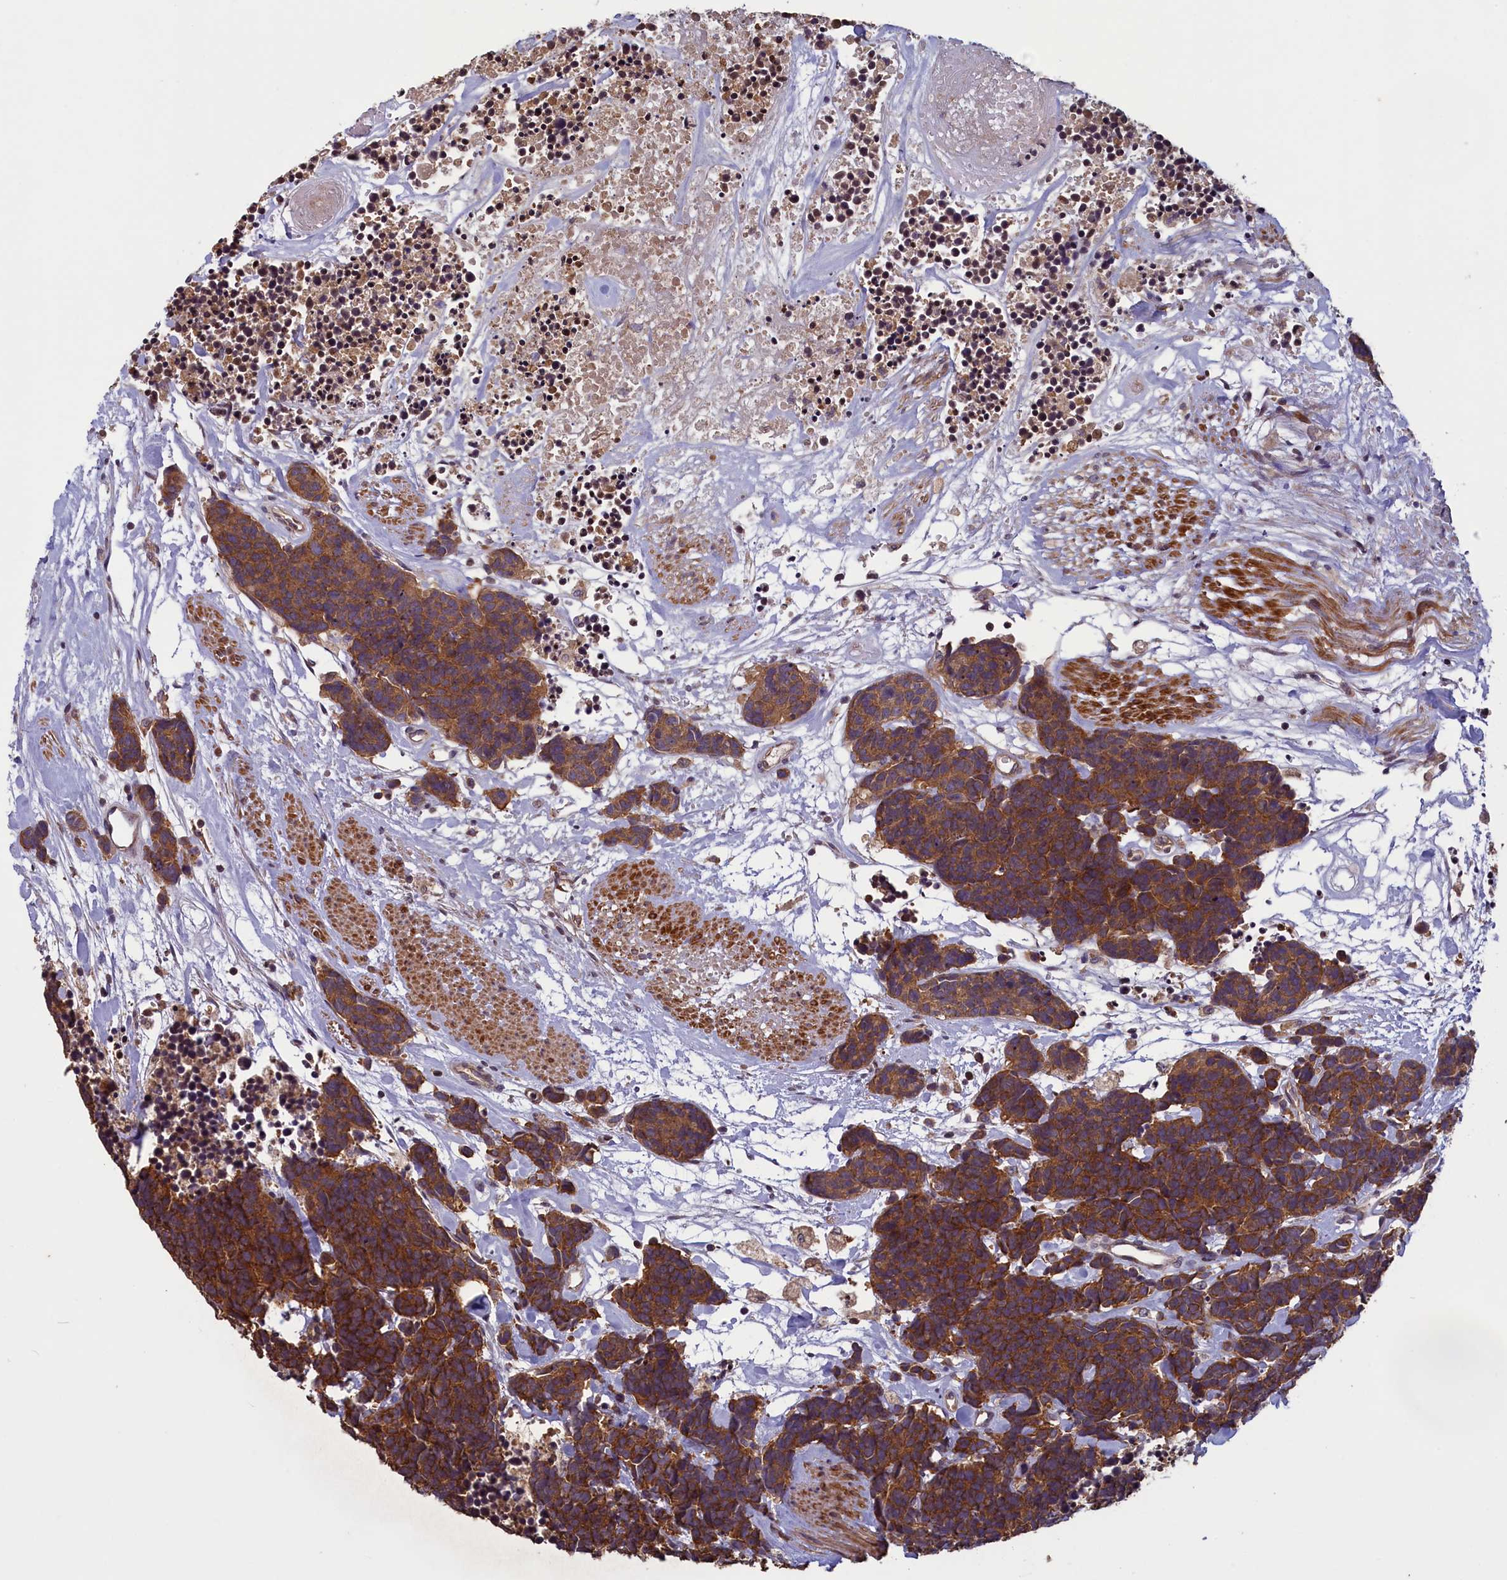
{"staining": {"intensity": "strong", "quantity": ">75%", "location": "cytoplasmic/membranous"}, "tissue": "carcinoid", "cell_type": "Tumor cells", "image_type": "cancer", "snomed": [{"axis": "morphology", "description": "Carcinoma, NOS"}, {"axis": "morphology", "description": "Carcinoid, malignant, NOS"}, {"axis": "topography", "description": "Urinary bladder"}], "caption": "Human carcinoid stained with a protein marker reveals strong staining in tumor cells.", "gene": "NUDT6", "patient": {"sex": "male", "age": 57}}